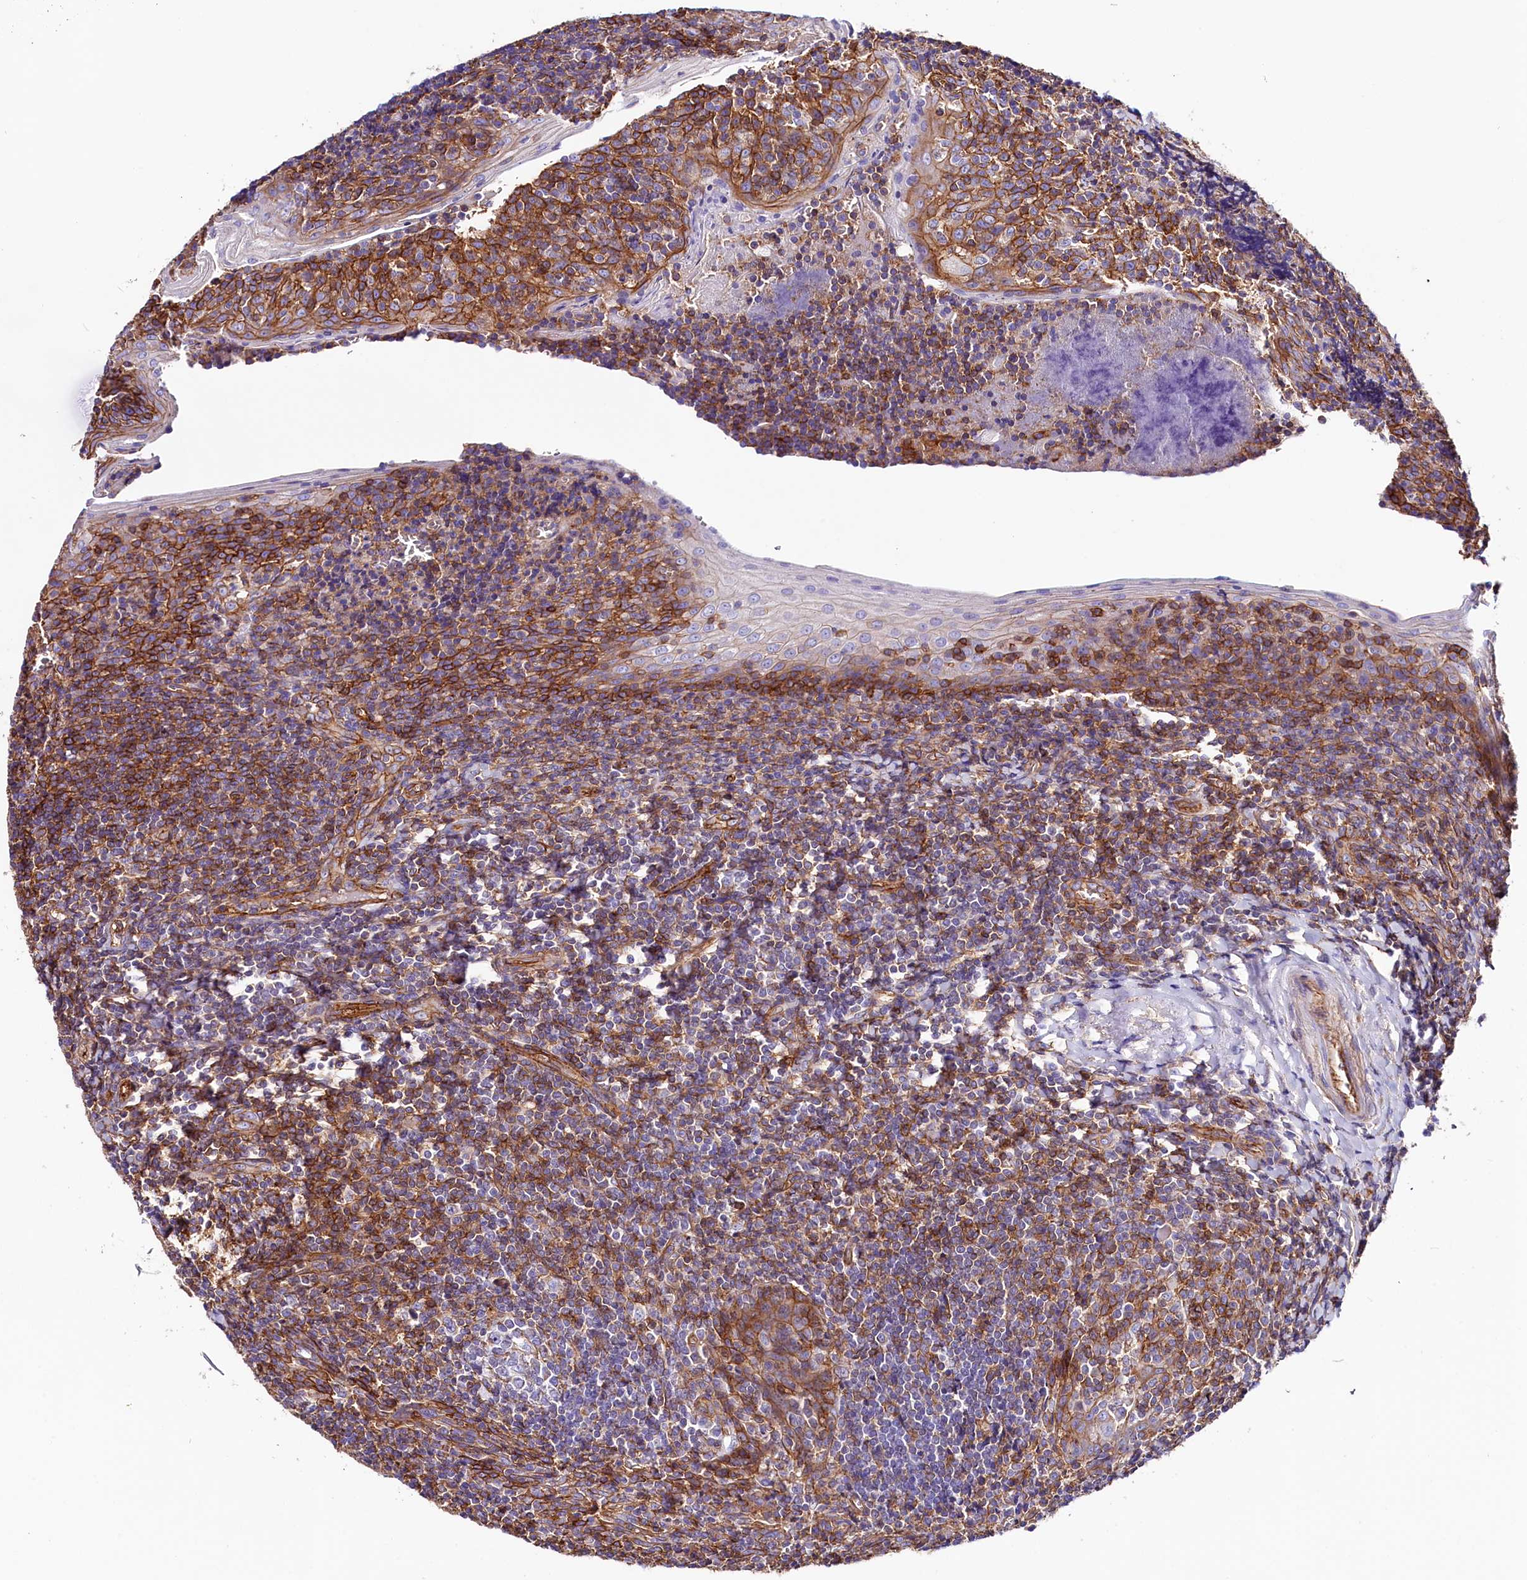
{"staining": {"intensity": "moderate", "quantity": "25%-75%", "location": "cytoplasmic/membranous"}, "tissue": "tonsil", "cell_type": "Germinal center cells", "image_type": "normal", "snomed": [{"axis": "morphology", "description": "Normal tissue, NOS"}, {"axis": "topography", "description": "Tonsil"}], "caption": "IHC photomicrograph of normal human tonsil stained for a protein (brown), which demonstrates medium levels of moderate cytoplasmic/membranous expression in about 25%-75% of germinal center cells.", "gene": "ATP2B4", "patient": {"sex": "male", "age": 27}}